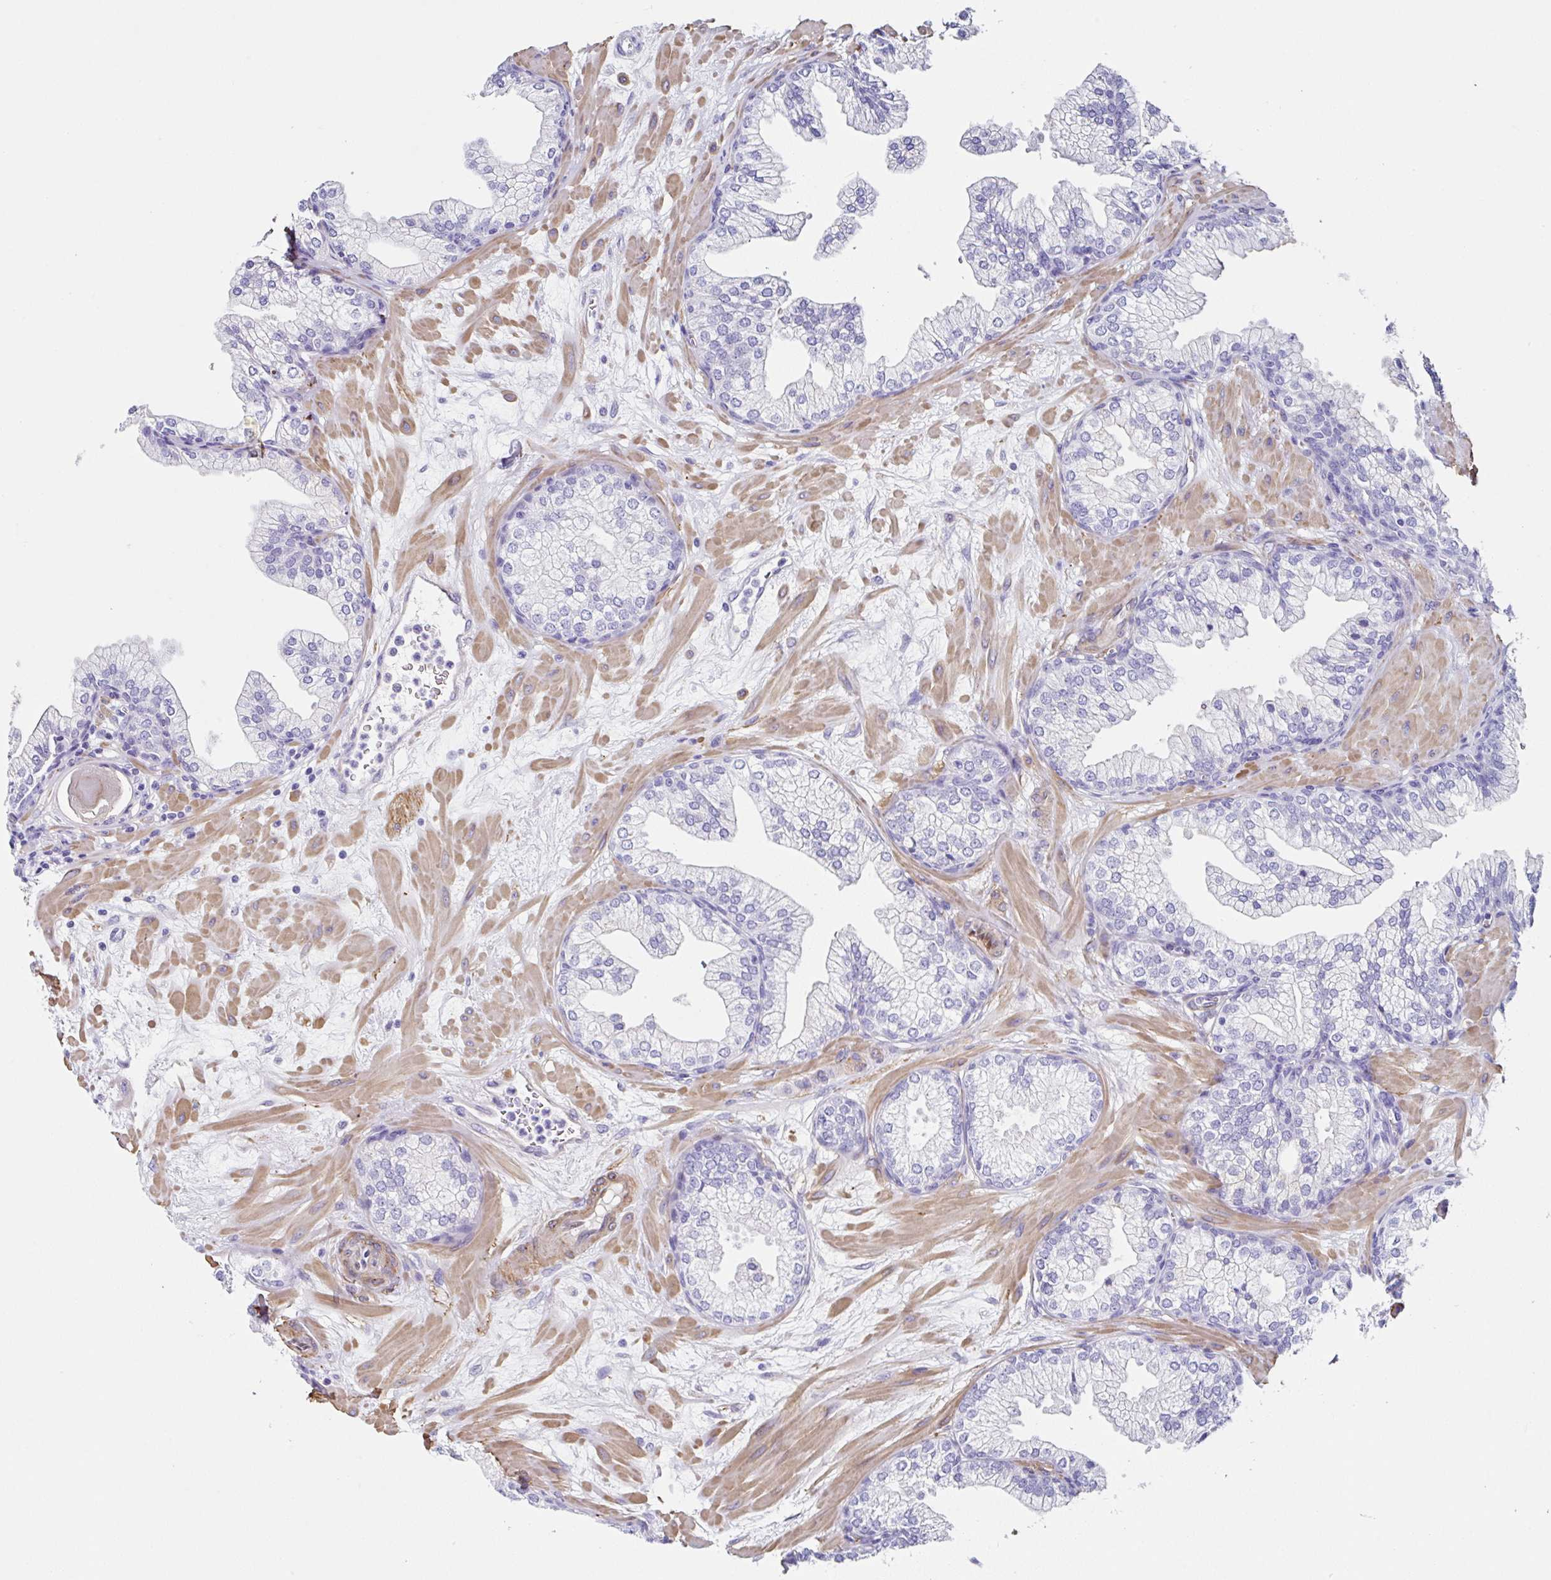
{"staining": {"intensity": "negative", "quantity": "none", "location": "none"}, "tissue": "prostate", "cell_type": "Glandular cells", "image_type": "normal", "snomed": [{"axis": "morphology", "description": "Normal tissue, NOS"}, {"axis": "topography", "description": "Prostate"}, {"axis": "topography", "description": "Peripheral nerve tissue"}], "caption": "Photomicrograph shows no significant protein positivity in glandular cells of unremarkable prostate.", "gene": "PPFIA4", "patient": {"sex": "male", "age": 61}}